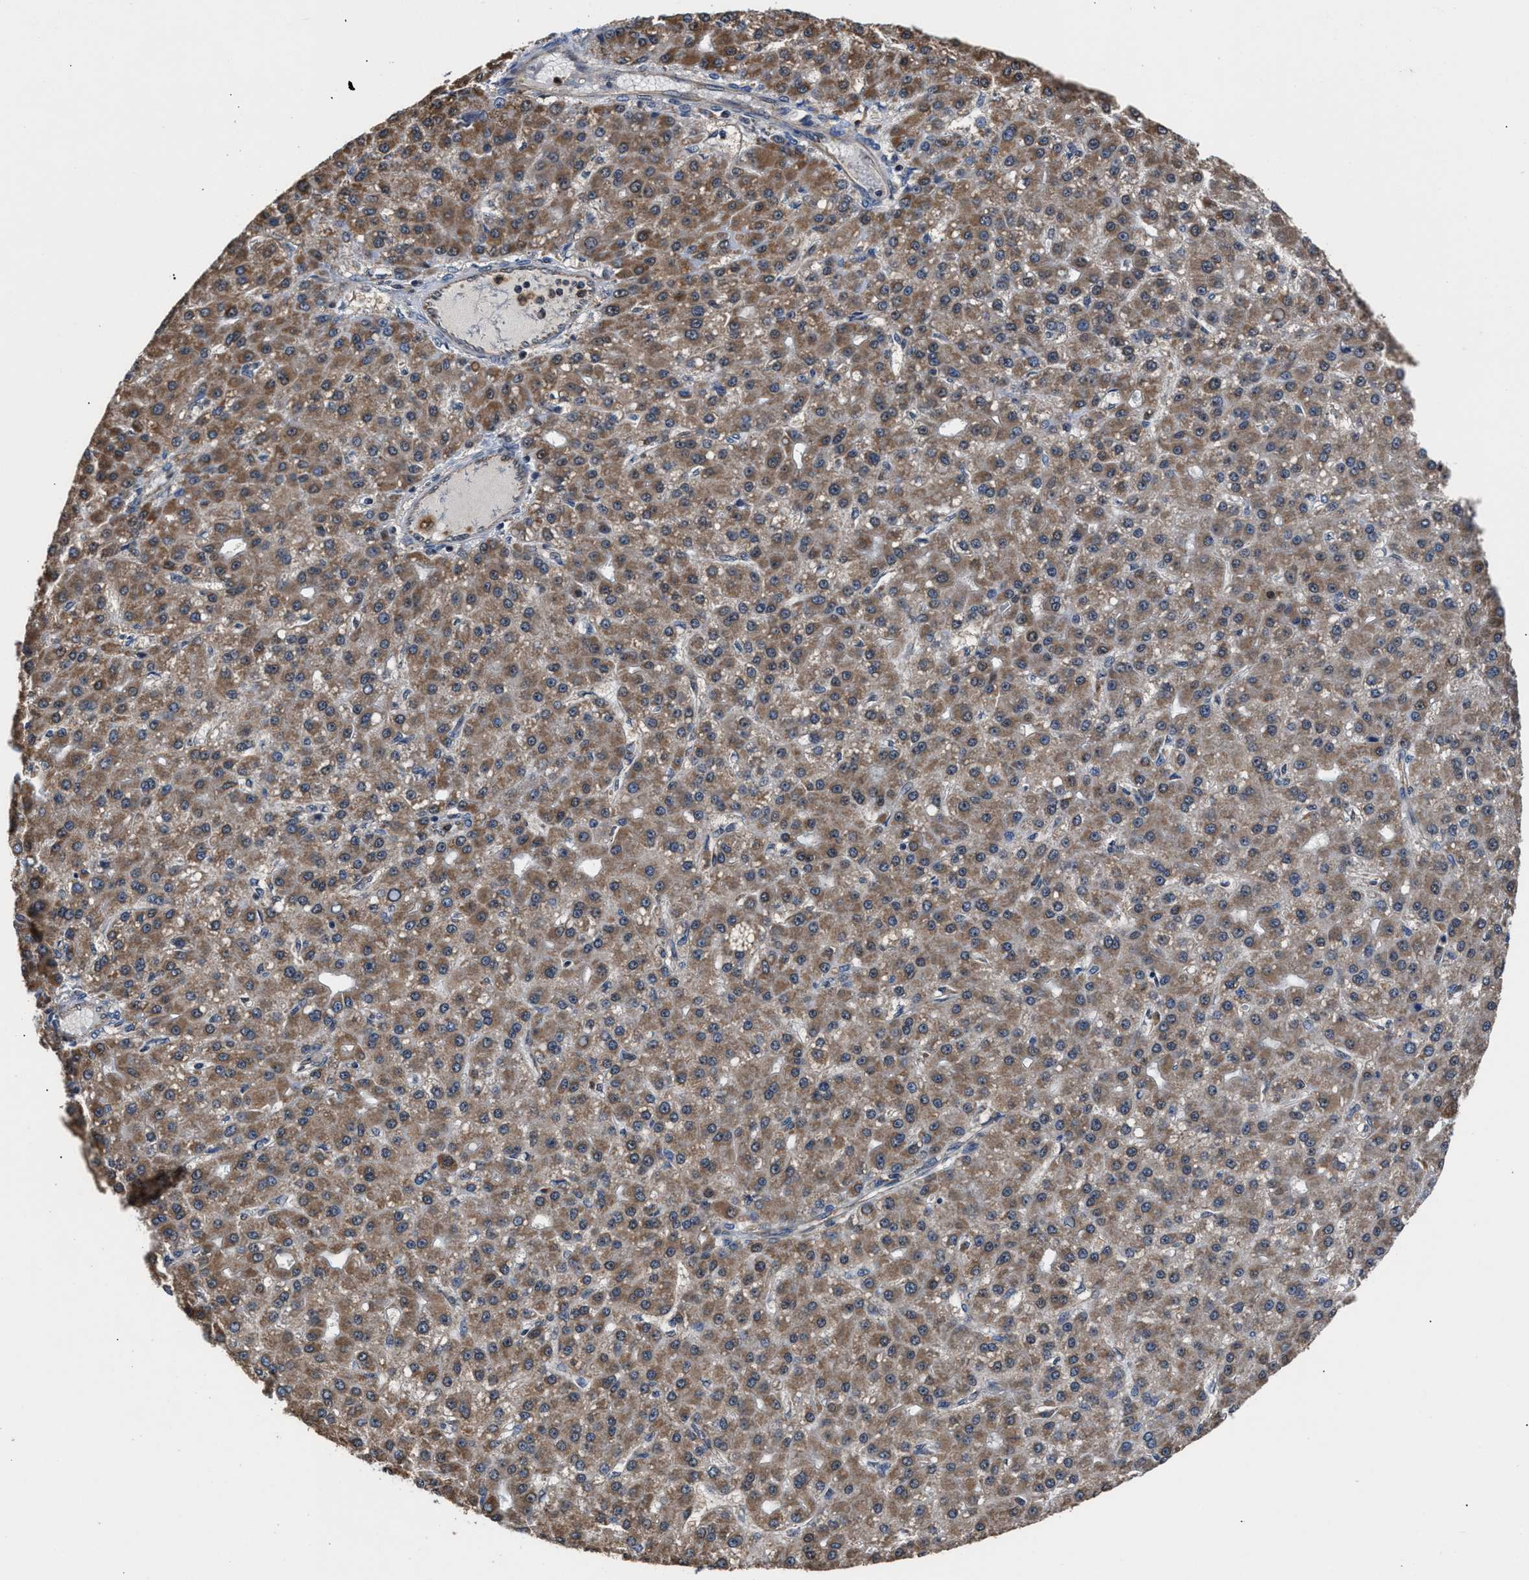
{"staining": {"intensity": "moderate", "quantity": ">75%", "location": "cytoplasmic/membranous"}, "tissue": "liver cancer", "cell_type": "Tumor cells", "image_type": "cancer", "snomed": [{"axis": "morphology", "description": "Carcinoma, Hepatocellular, NOS"}, {"axis": "topography", "description": "Liver"}], "caption": "Immunohistochemistry (IHC) (DAB) staining of human liver hepatocellular carcinoma exhibits moderate cytoplasmic/membranous protein positivity in approximately >75% of tumor cells.", "gene": "ACLY", "patient": {"sex": "male", "age": 67}}